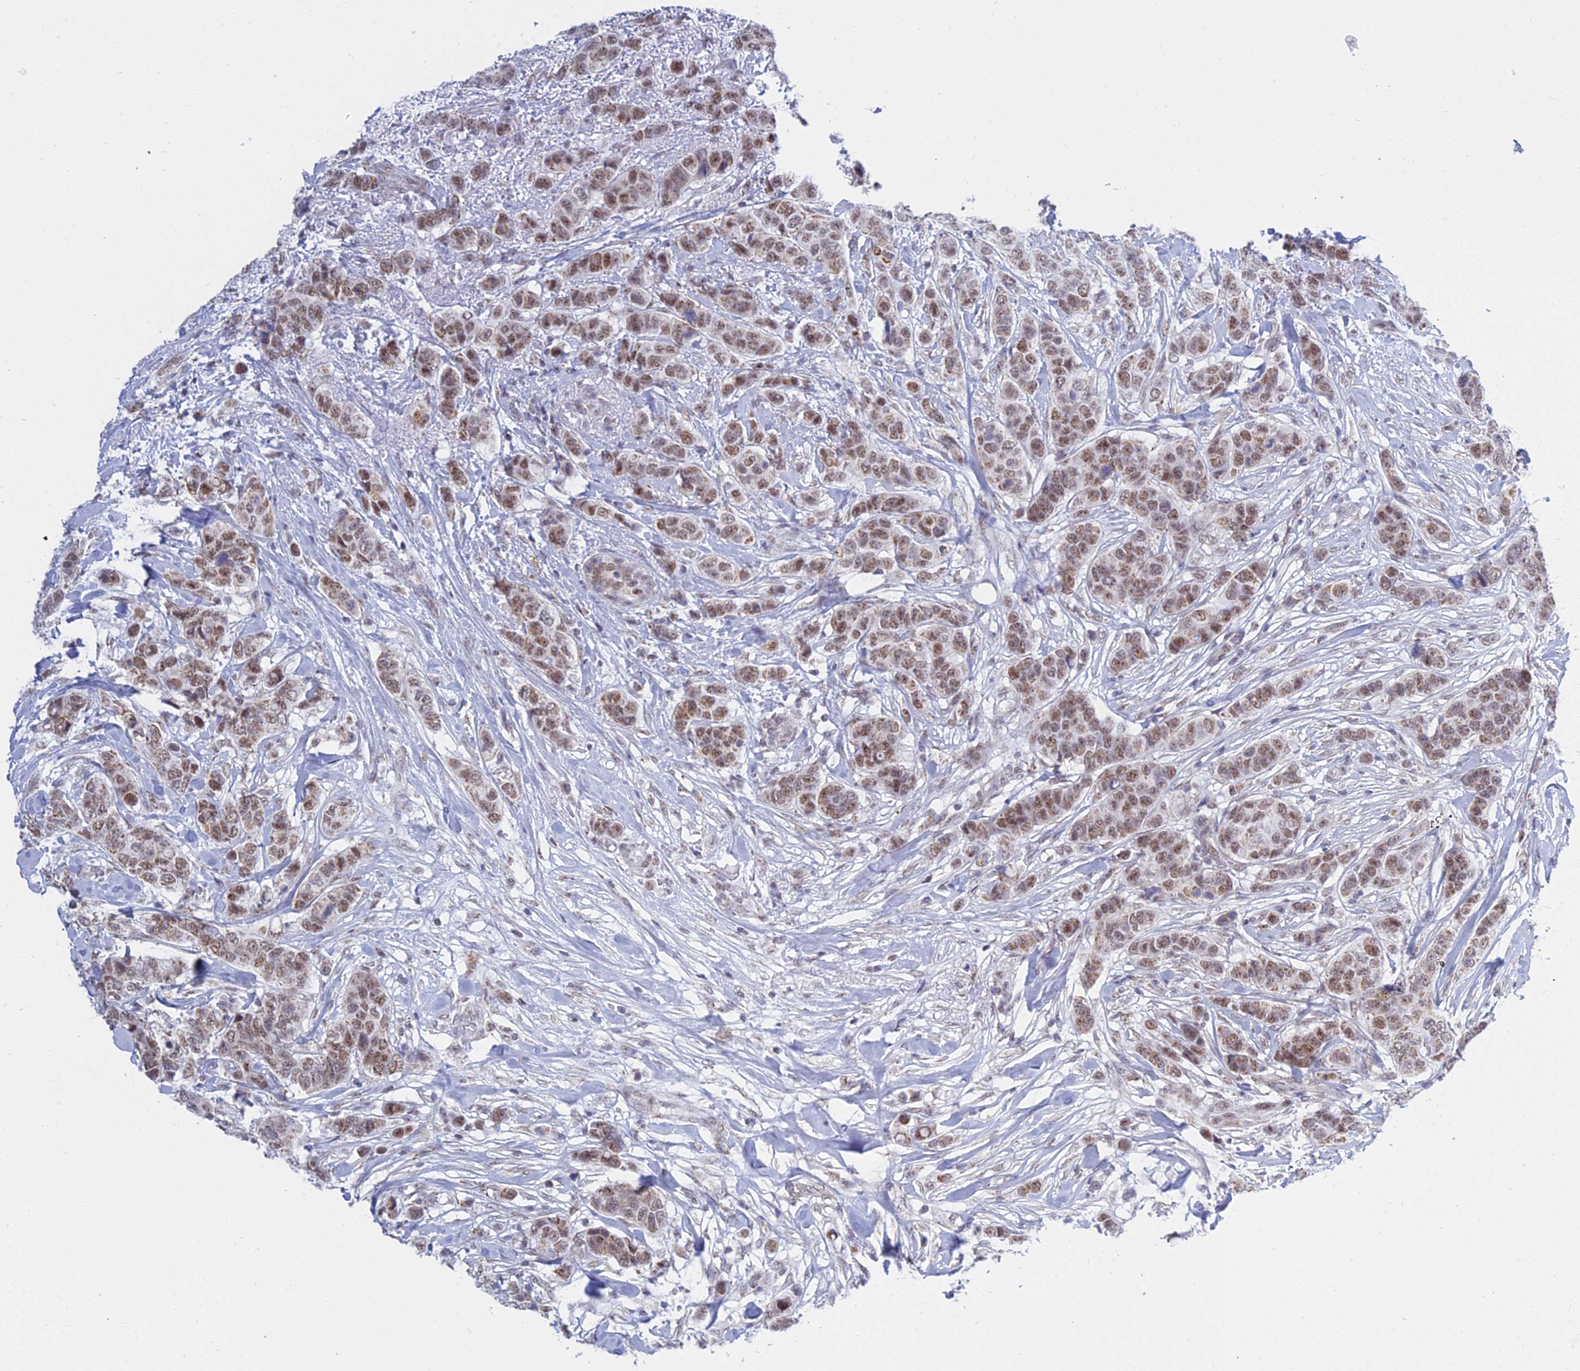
{"staining": {"intensity": "moderate", "quantity": ">75%", "location": "nuclear"}, "tissue": "breast cancer", "cell_type": "Tumor cells", "image_type": "cancer", "snomed": [{"axis": "morphology", "description": "Lobular carcinoma"}, {"axis": "topography", "description": "Breast"}], "caption": "This micrograph exhibits immunohistochemistry (IHC) staining of breast lobular carcinoma, with medium moderate nuclear positivity in approximately >75% of tumor cells.", "gene": "KLF14", "patient": {"sex": "female", "age": 51}}